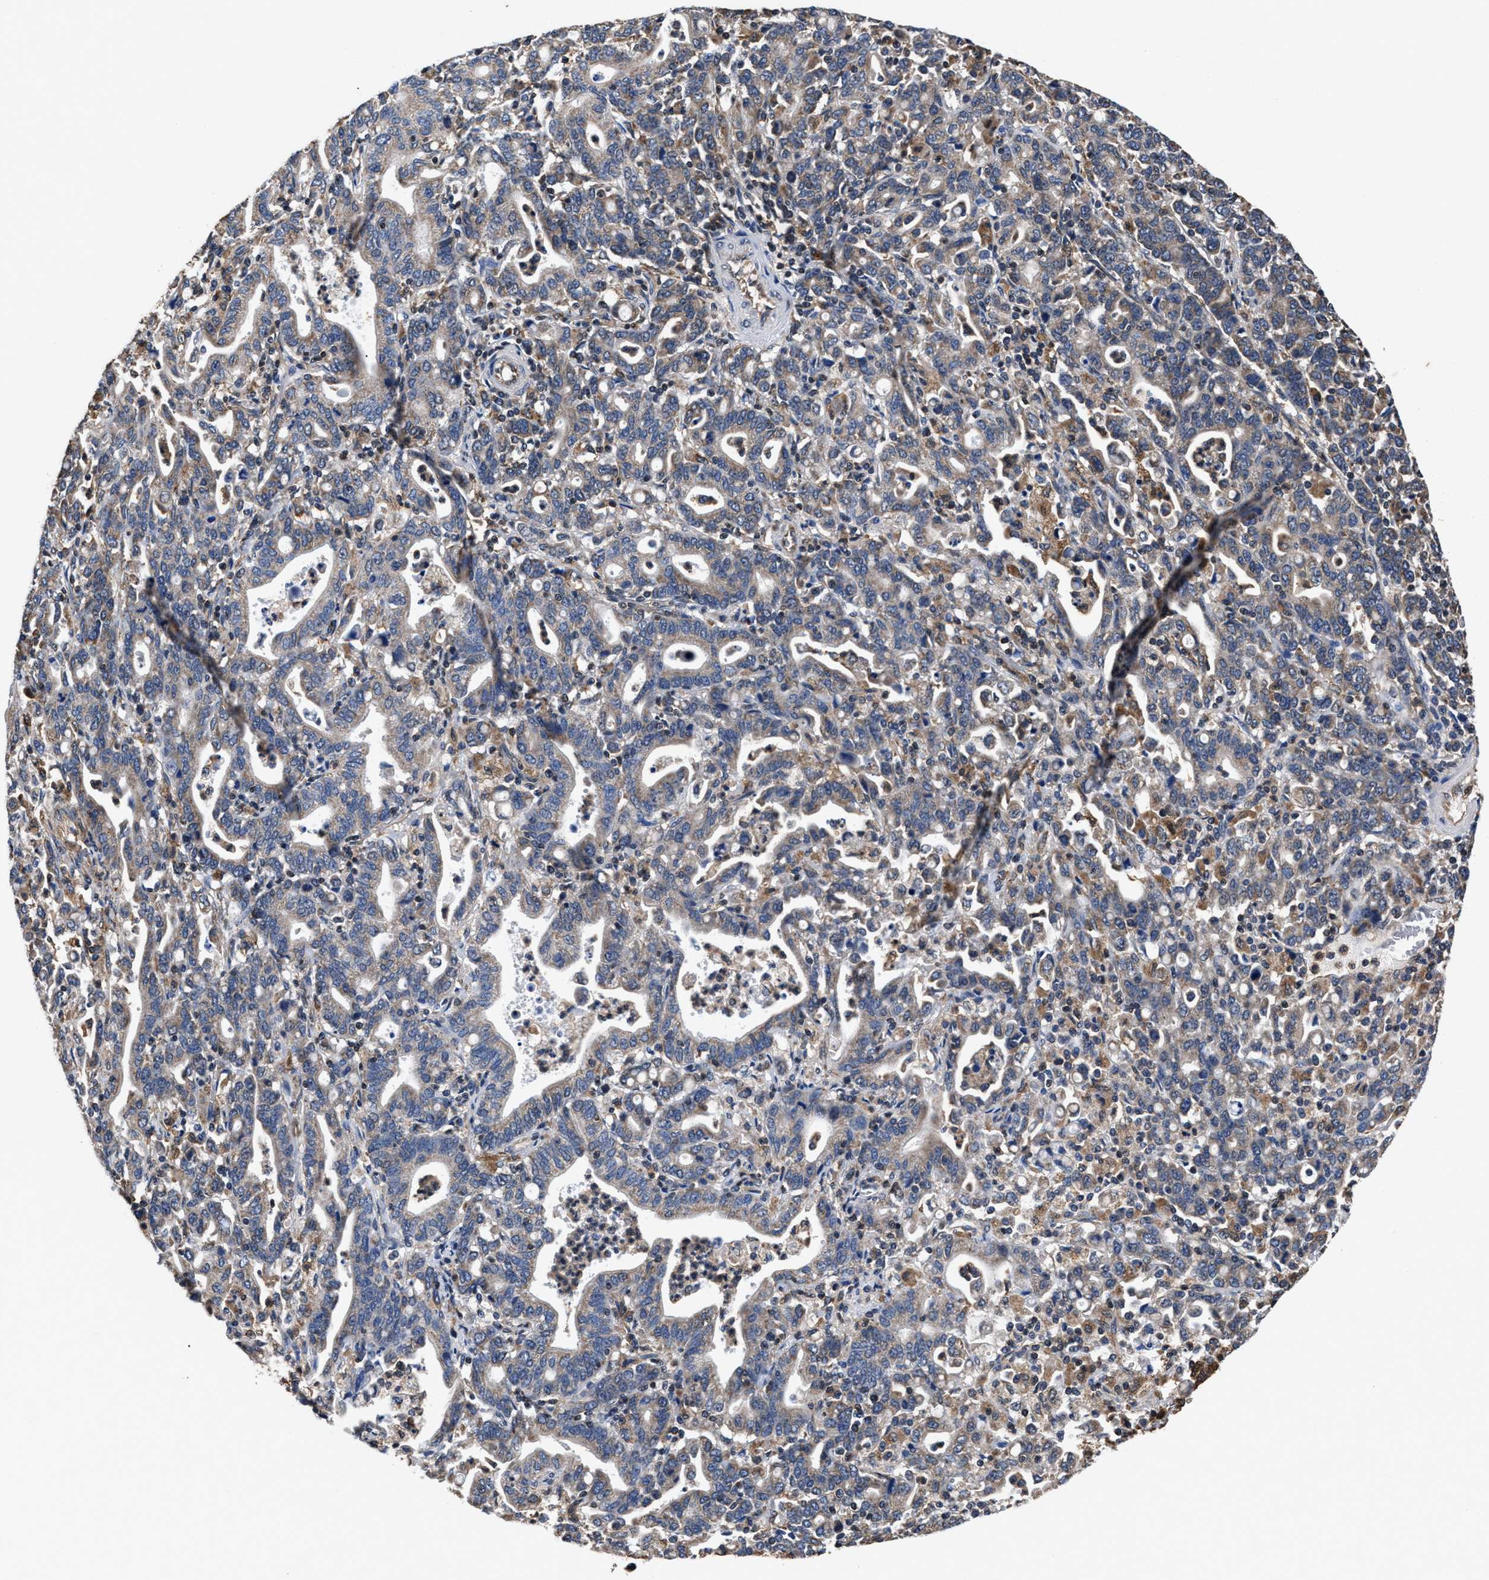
{"staining": {"intensity": "weak", "quantity": "25%-75%", "location": "cytoplasmic/membranous"}, "tissue": "stomach cancer", "cell_type": "Tumor cells", "image_type": "cancer", "snomed": [{"axis": "morphology", "description": "Adenocarcinoma, NOS"}, {"axis": "topography", "description": "Stomach, upper"}], "caption": "Stomach cancer stained with a protein marker shows weak staining in tumor cells.", "gene": "ACLY", "patient": {"sex": "male", "age": 69}}